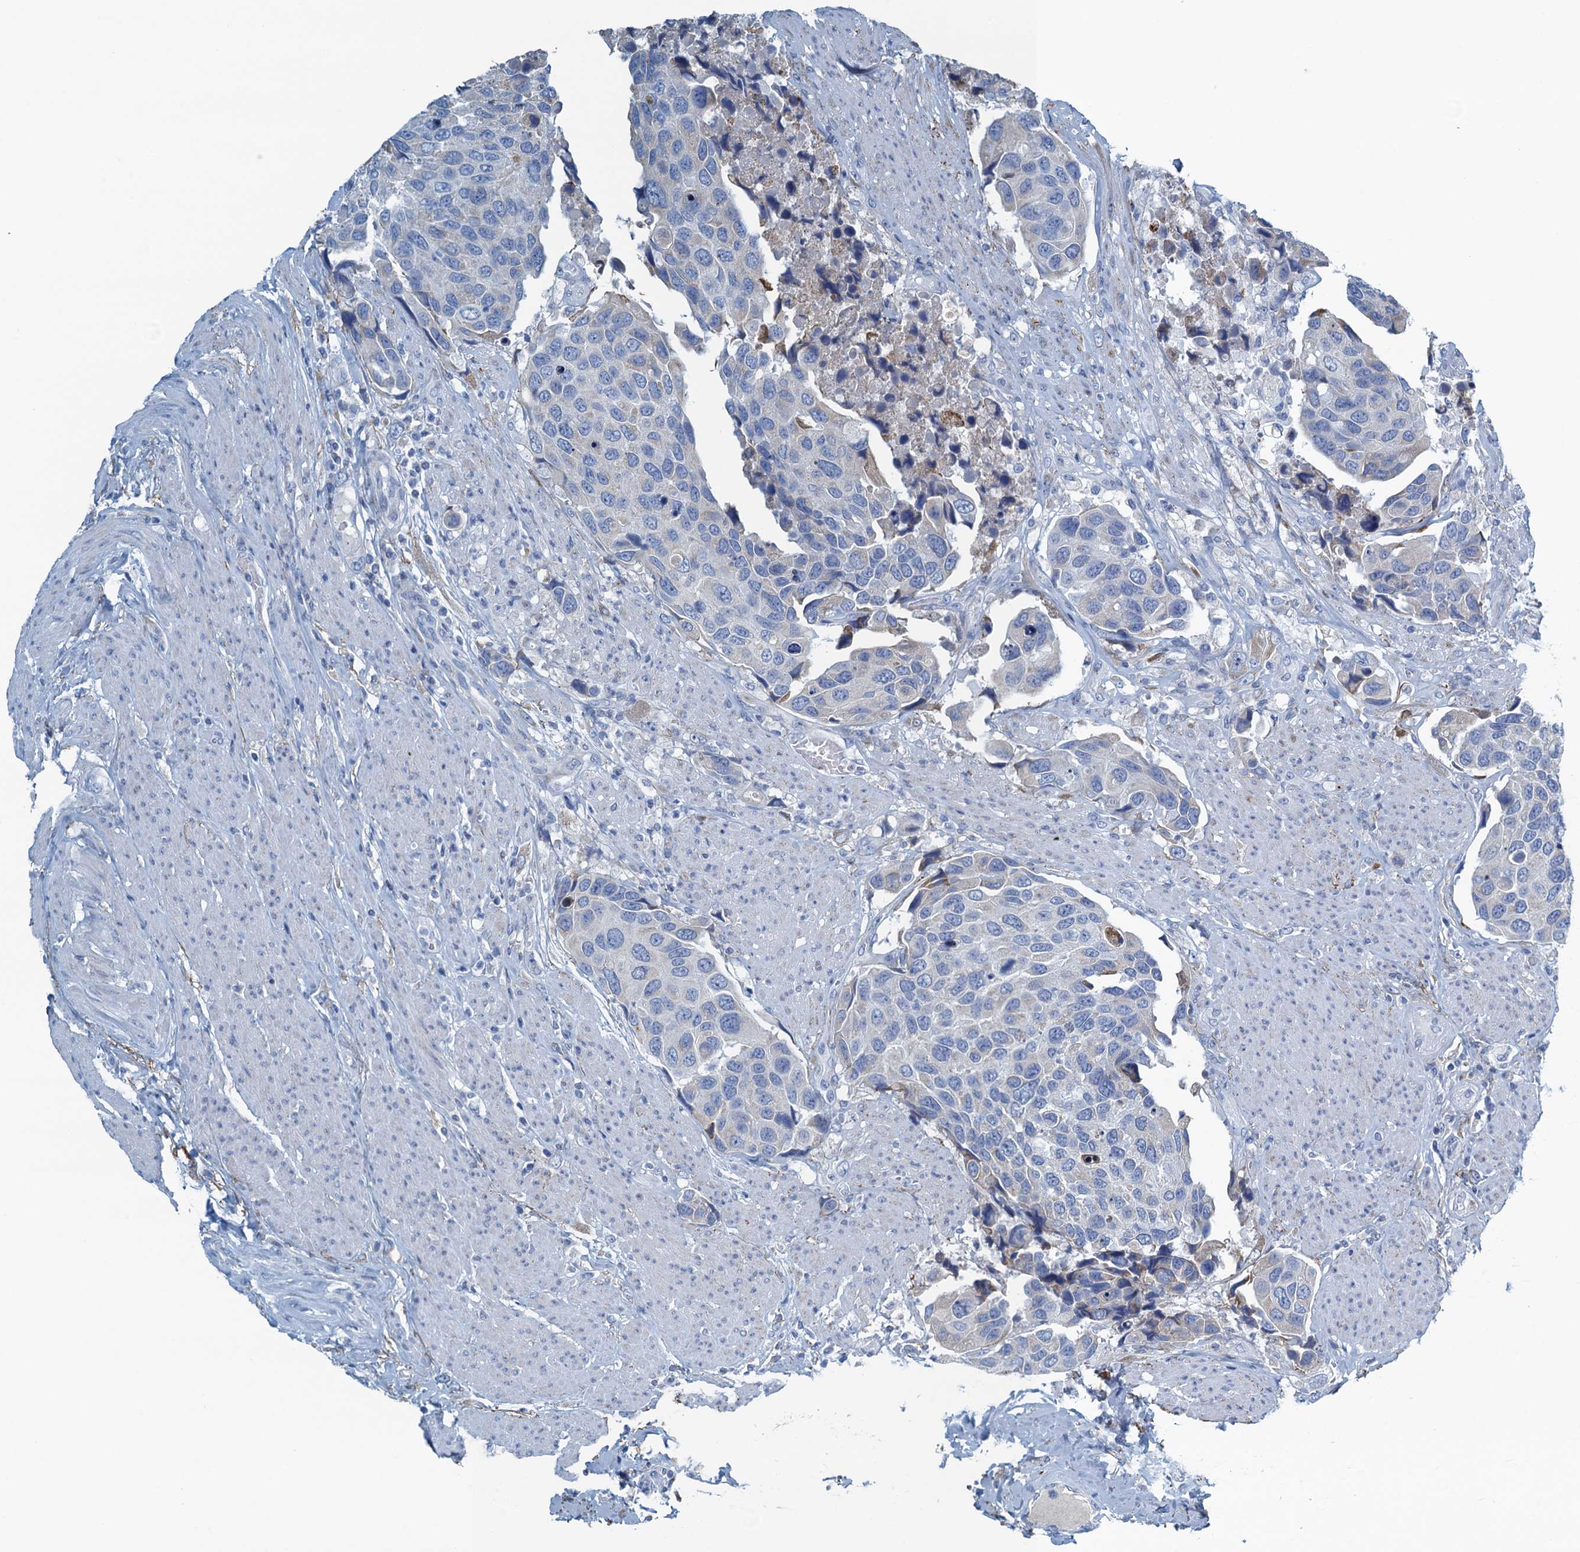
{"staining": {"intensity": "negative", "quantity": "none", "location": "none"}, "tissue": "urothelial cancer", "cell_type": "Tumor cells", "image_type": "cancer", "snomed": [{"axis": "morphology", "description": "Urothelial carcinoma, High grade"}, {"axis": "topography", "description": "Urinary bladder"}], "caption": "Tumor cells show no significant protein positivity in urothelial cancer. The staining is performed using DAB brown chromogen with nuclei counter-stained in using hematoxylin.", "gene": "C10orf88", "patient": {"sex": "male", "age": 74}}